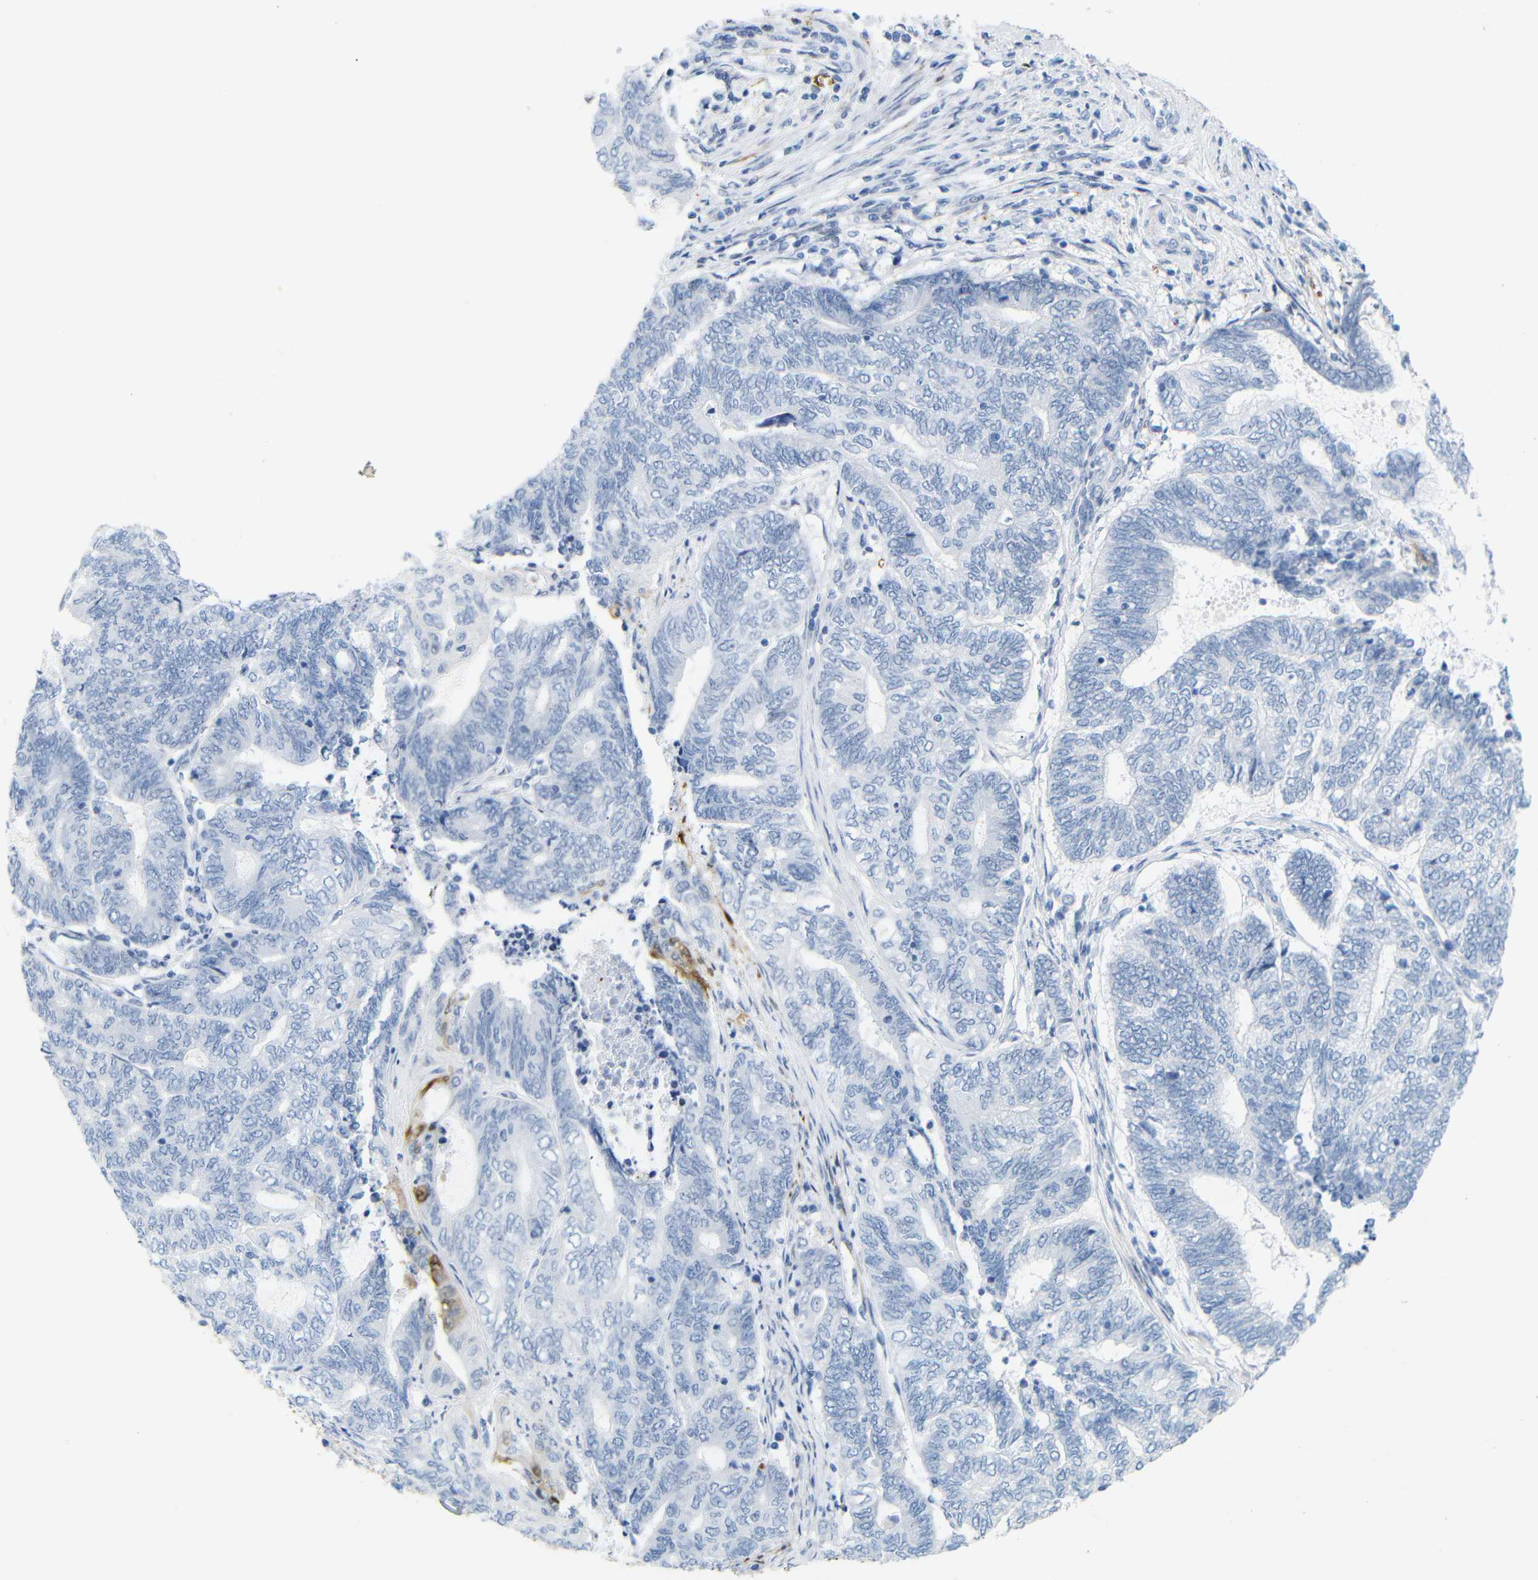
{"staining": {"intensity": "negative", "quantity": "none", "location": "none"}, "tissue": "endometrial cancer", "cell_type": "Tumor cells", "image_type": "cancer", "snomed": [{"axis": "morphology", "description": "Adenocarcinoma, NOS"}, {"axis": "topography", "description": "Uterus"}, {"axis": "topography", "description": "Endometrium"}], "caption": "This is an IHC photomicrograph of human adenocarcinoma (endometrial). There is no staining in tumor cells.", "gene": "MT1A", "patient": {"sex": "female", "age": 70}}